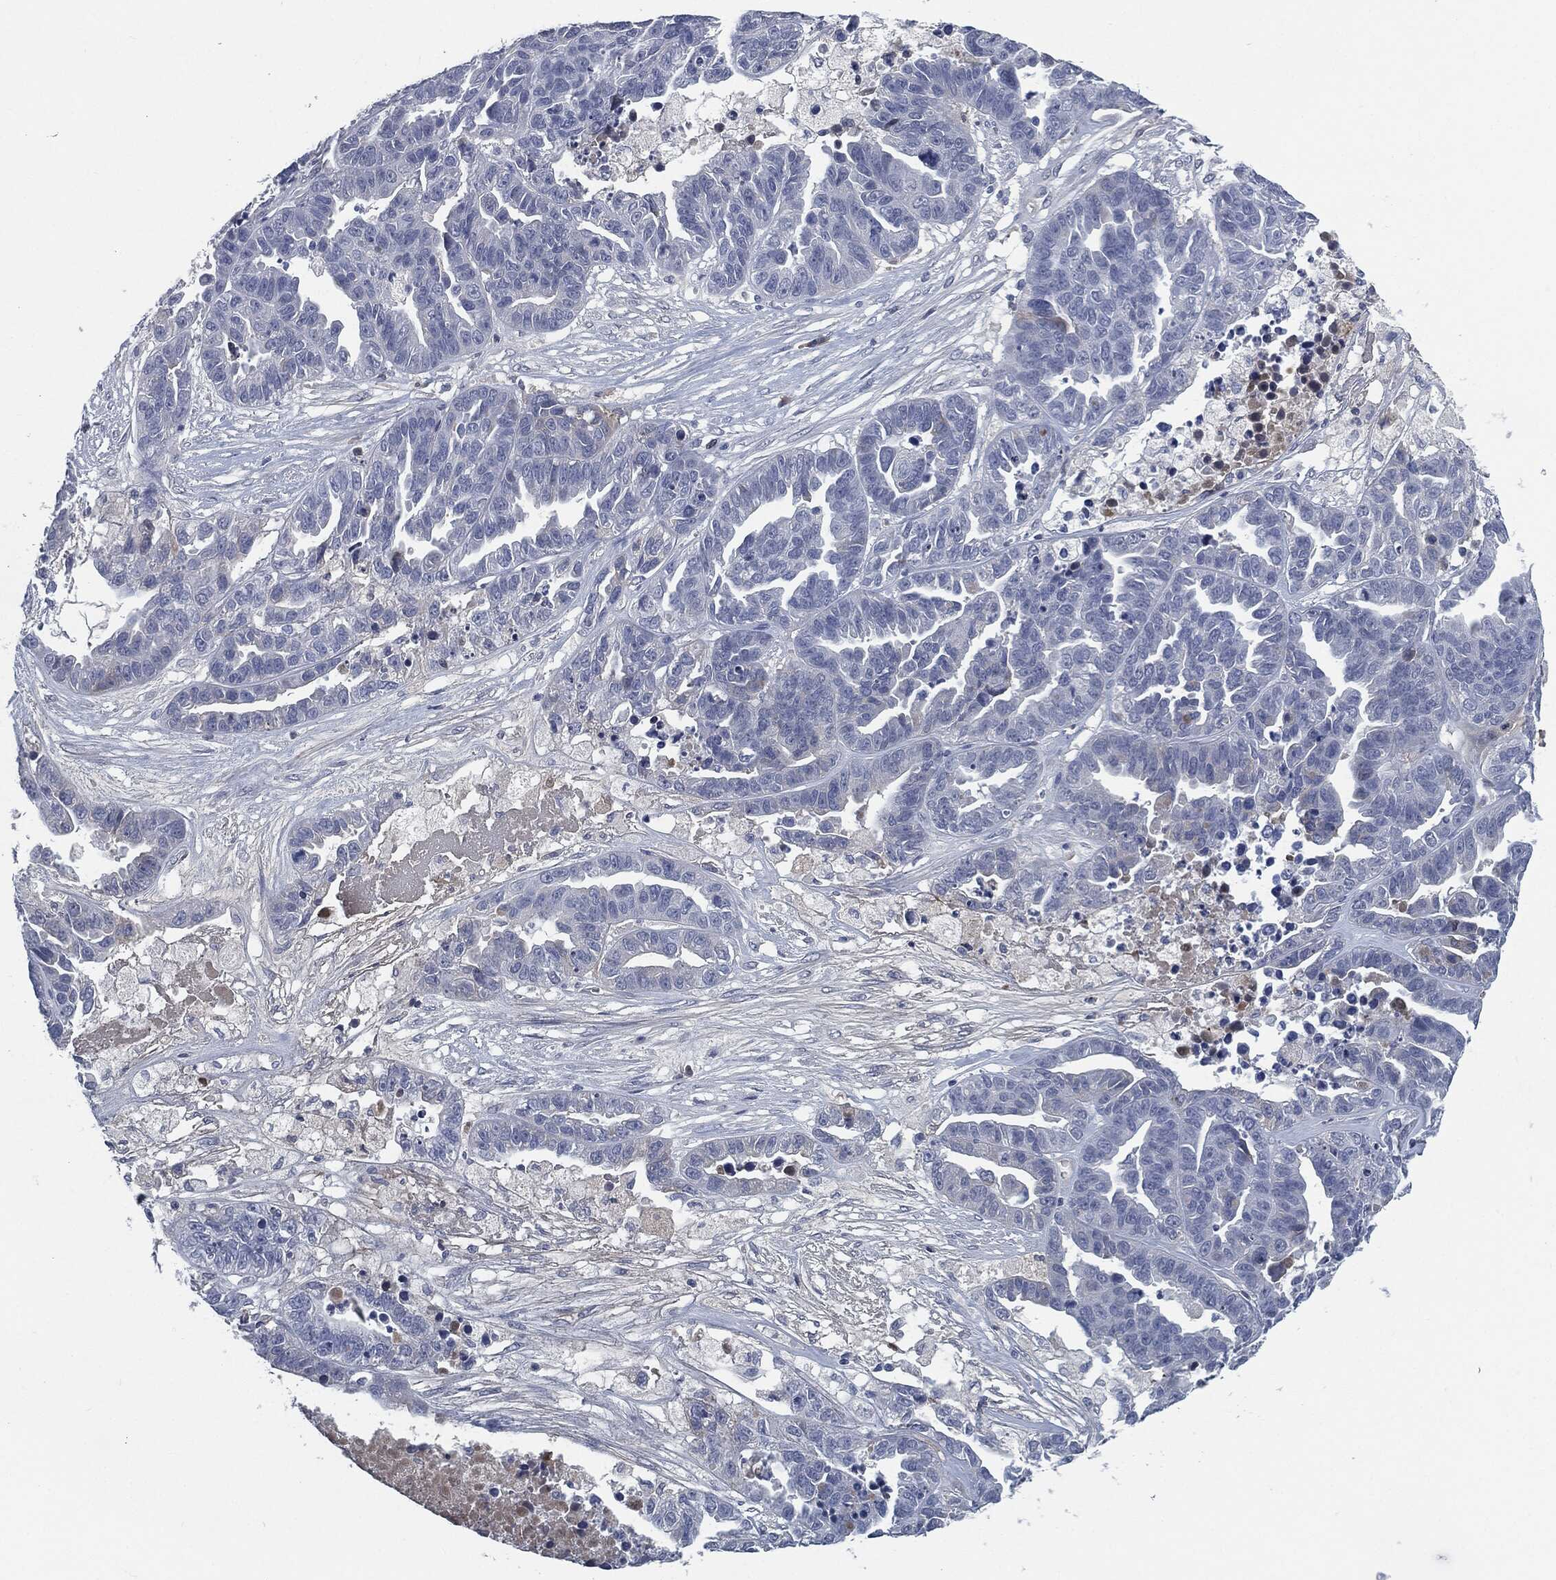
{"staining": {"intensity": "negative", "quantity": "none", "location": "none"}, "tissue": "ovarian cancer", "cell_type": "Tumor cells", "image_type": "cancer", "snomed": [{"axis": "morphology", "description": "Cystadenocarcinoma, serous, NOS"}, {"axis": "topography", "description": "Ovary"}], "caption": "A high-resolution histopathology image shows immunohistochemistry staining of serous cystadenocarcinoma (ovarian), which shows no significant staining in tumor cells.", "gene": "MST1", "patient": {"sex": "female", "age": 87}}